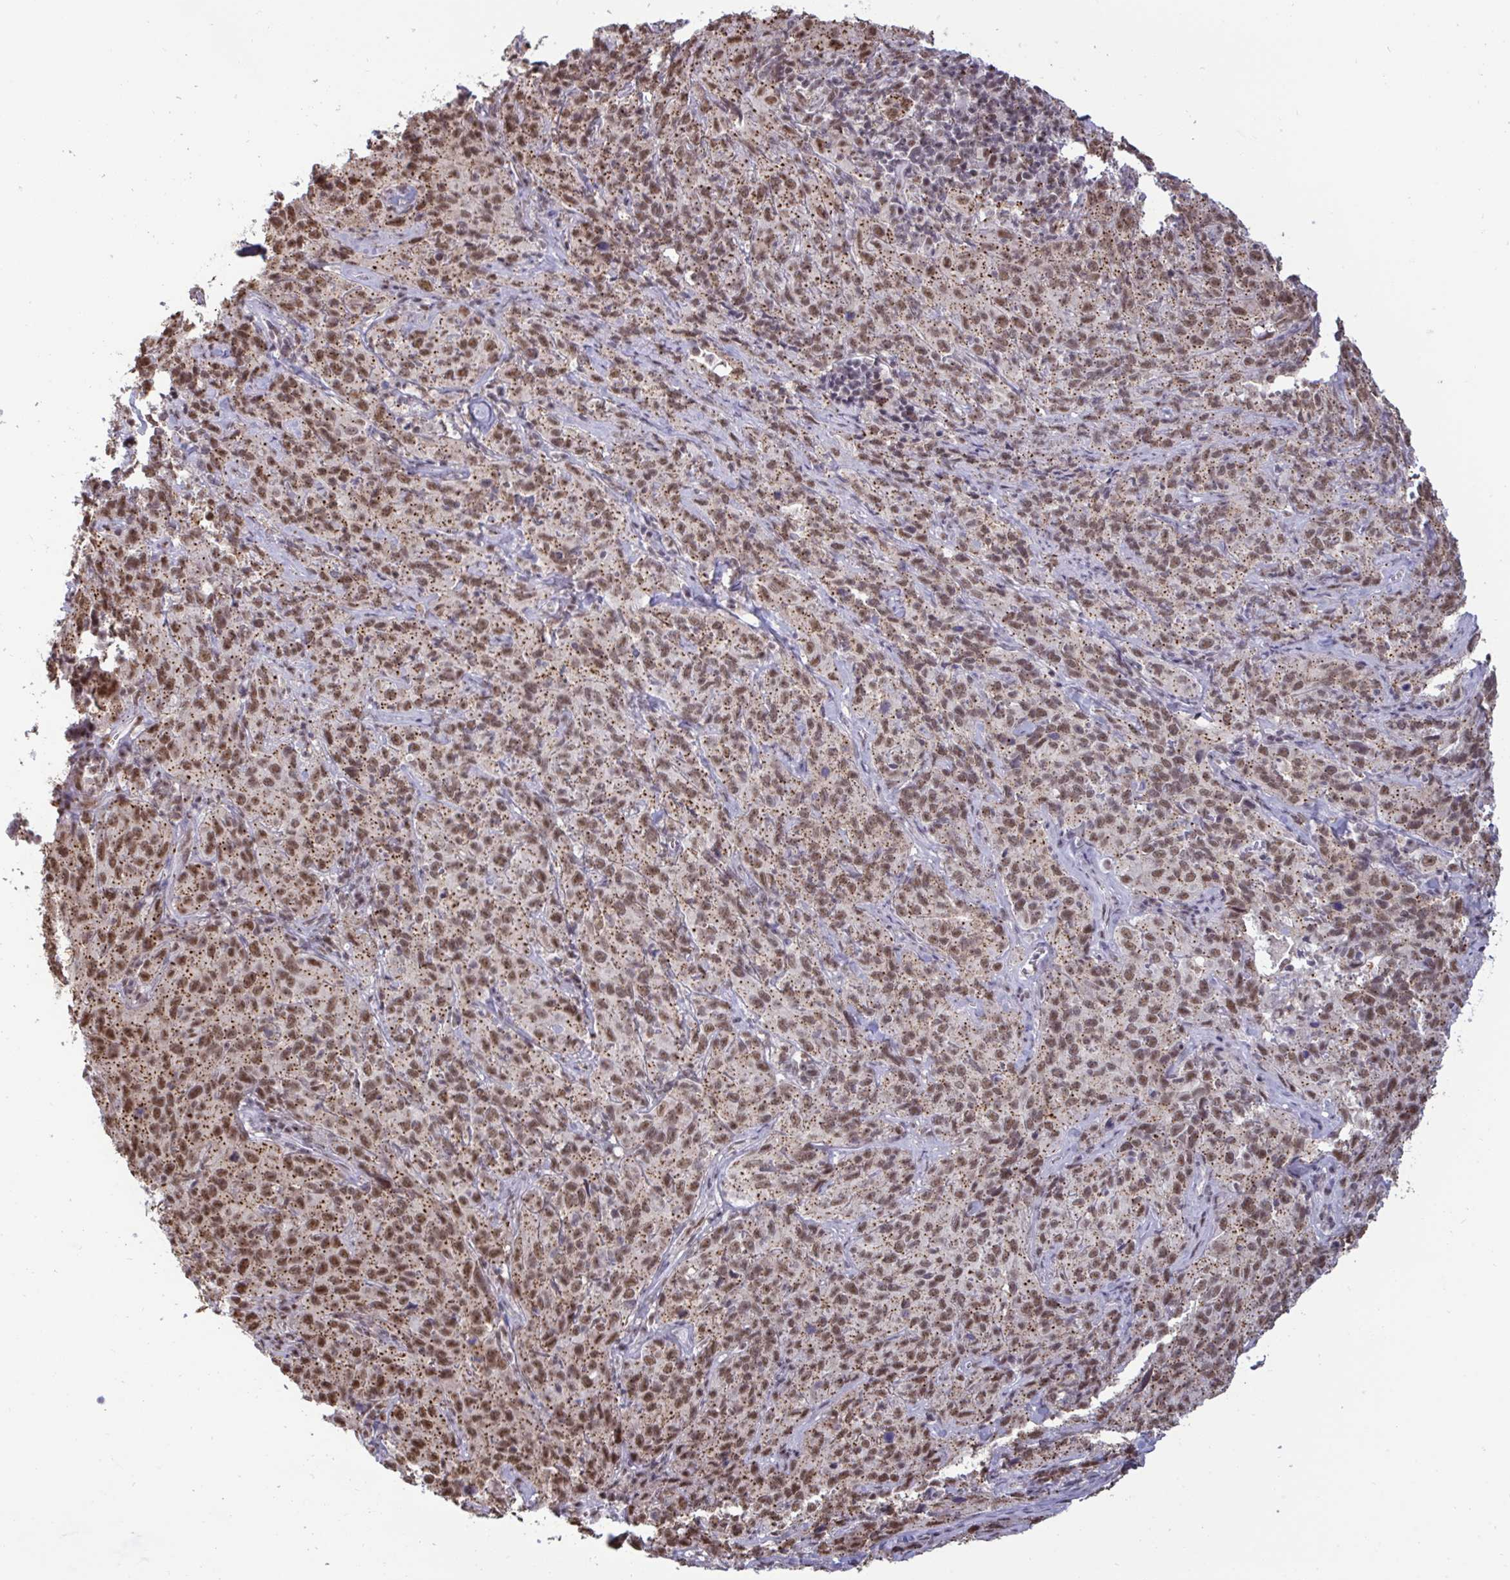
{"staining": {"intensity": "moderate", "quantity": ">75%", "location": "cytoplasmic/membranous,nuclear"}, "tissue": "cervical cancer", "cell_type": "Tumor cells", "image_type": "cancer", "snomed": [{"axis": "morphology", "description": "Squamous cell carcinoma, NOS"}, {"axis": "topography", "description": "Cervix"}], "caption": "About >75% of tumor cells in cervical squamous cell carcinoma reveal moderate cytoplasmic/membranous and nuclear protein expression as visualized by brown immunohistochemical staining.", "gene": "PUF60", "patient": {"sex": "female", "age": 51}}